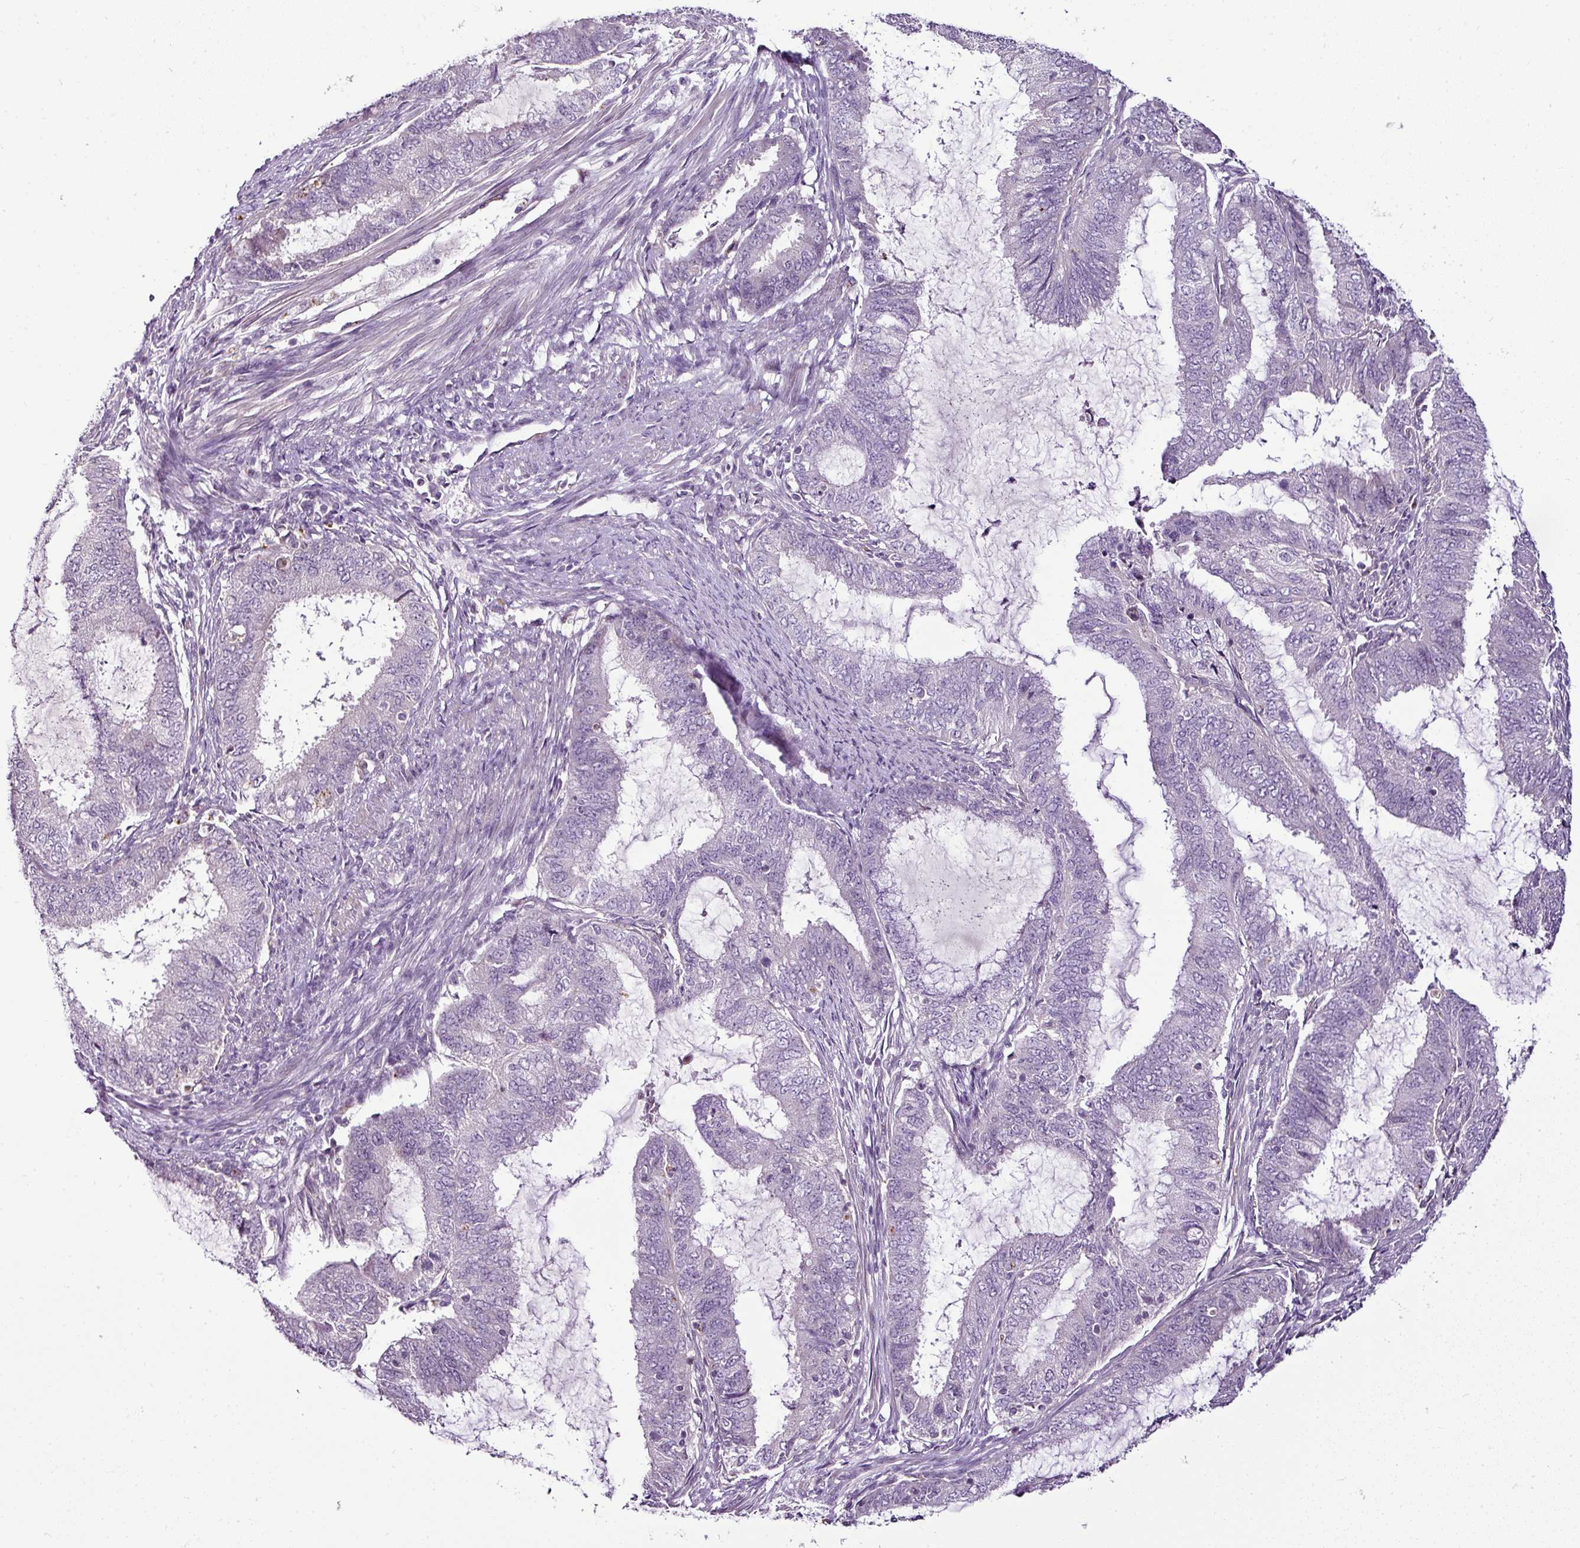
{"staining": {"intensity": "negative", "quantity": "none", "location": "none"}, "tissue": "endometrial cancer", "cell_type": "Tumor cells", "image_type": "cancer", "snomed": [{"axis": "morphology", "description": "Adenocarcinoma, NOS"}, {"axis": "topography", "description": "Endometrium"}], "caption": "High magnification brightfield microscopy of adenocarcinoma (endometrial) stained with DAB (brown) and counterstained with hematoxylin (blue): tumor cells show no significant expression. The staining is performed using DAB (3,3'-diaminobenzidine) brown chromogen with nuclei counter-stained in using hematoxylin.", "gene": "TEX30", "patient": {"sex": "female", "age": 51}}